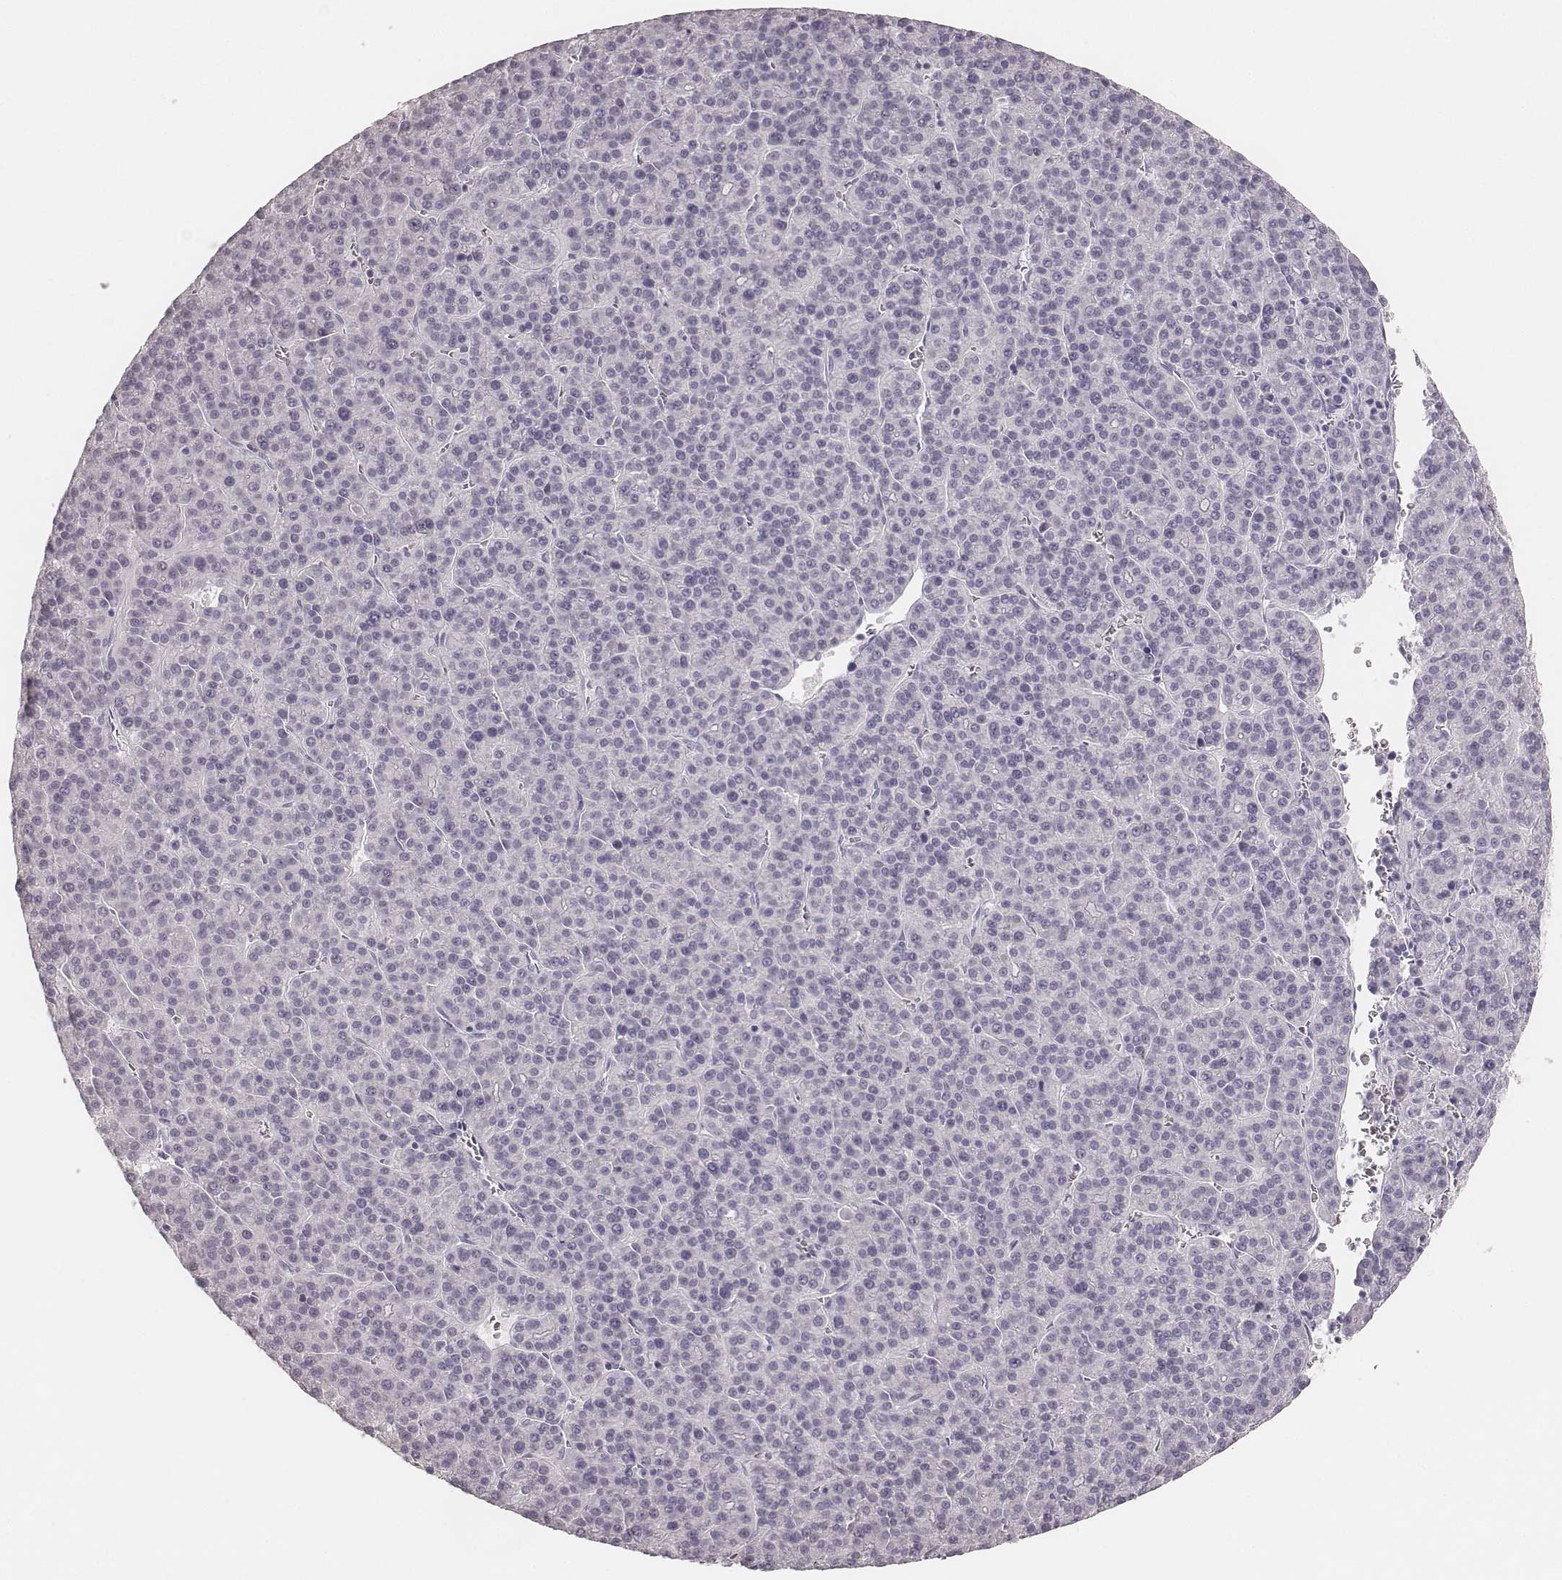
{"staining": {"intensity": "negative", "quantity": "none", "location": "none"}, "tissue": "liver cancer", "cell_type": "Tumor cells", "image_type": "cancer", "snomed": [{"axis": "morphology", "description": "Carcinoma, Hepatocellular, NOS"}, {"axis": "topography", "description": "Liver"}], "caption": "This is a image of immunohistochemistry staining of liver hepatocellular carcinoma, which shows no staining in tumor cells.", "gene": "KRT82", "patient": {"sex": "female", "age": 58}}